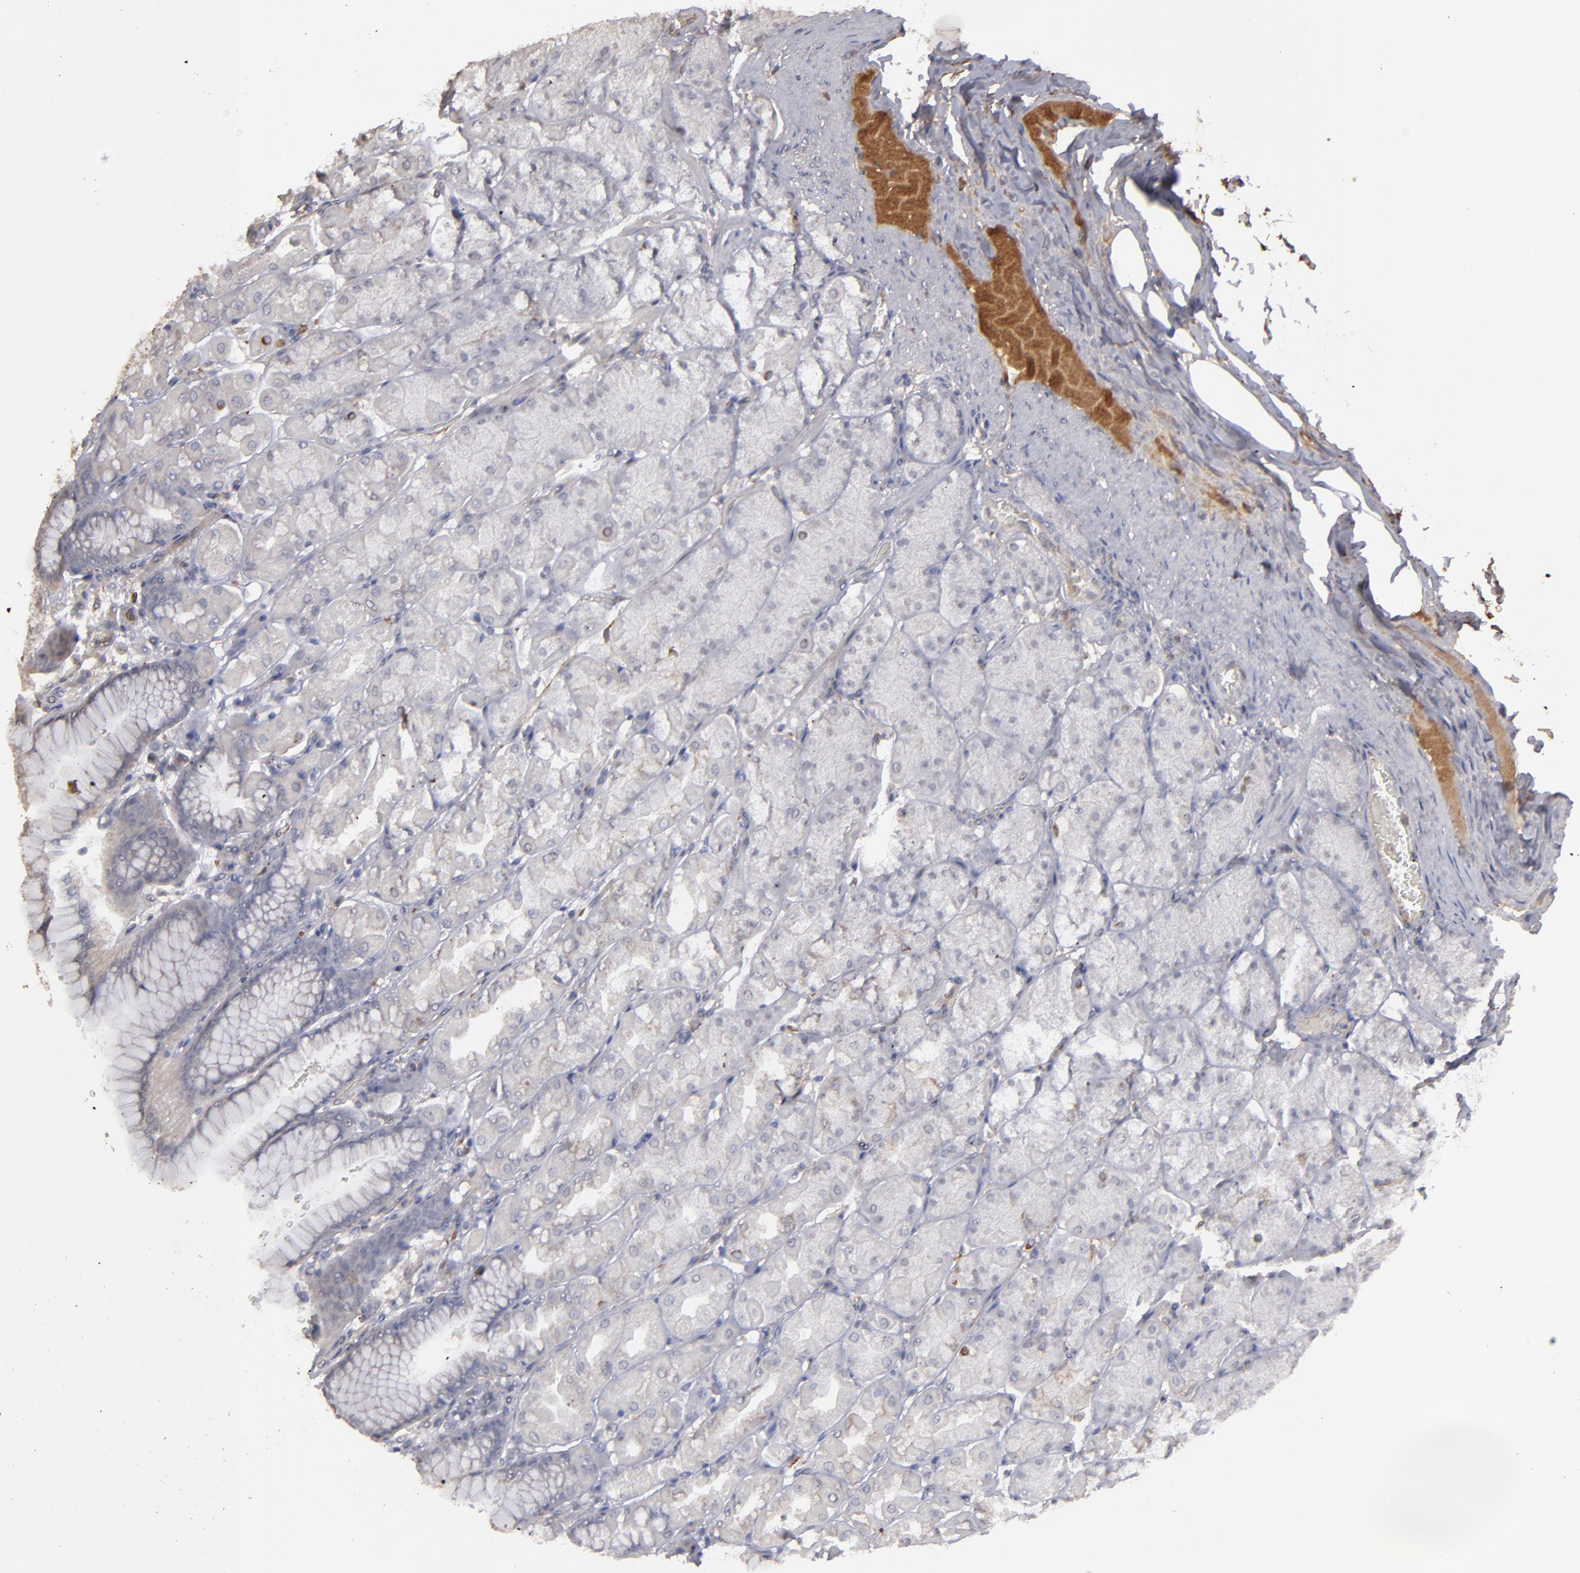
{"staining": {"intensity": "strong", "quantity": "<25%", "location": "cytoplasmic/membranous"}, "tissue": "stomach", "cell_type": "Glandular cells", "image_type": "normal", "snomed": [{"axis": "morphology", "description": "Normal tissue, NOS"}, {"axis": "topography", "description": "Stomach, upper"}], "caption": "DAB immunohistochemical staining of benign human stomach reveals strong cytoplasmic/membranous protein positivity in about <25% of glandular cells. Immunohistochemistry (ihc) stains the protein in brown and the nuclei are stained blue.", "gene": "CD55", "patient": {"sex": "female", "age": 56}}